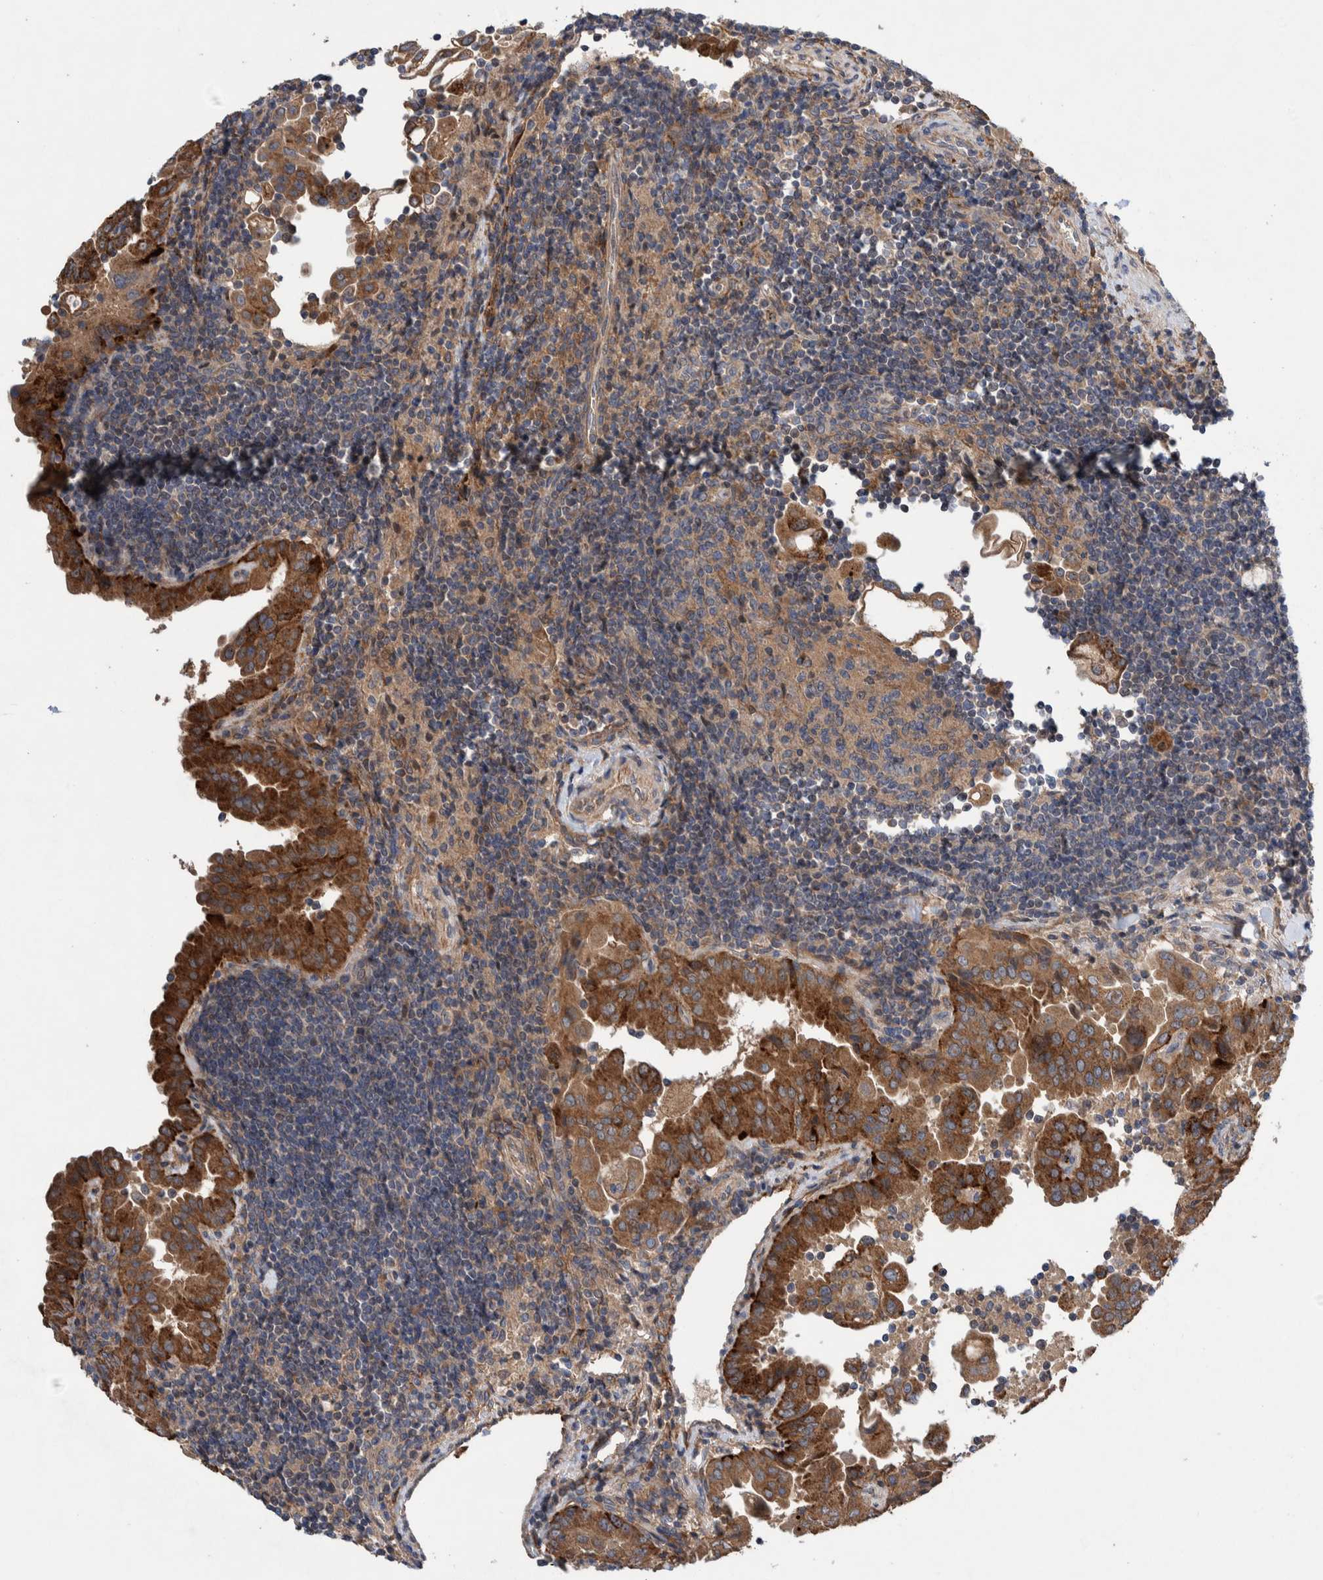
{"staining": {"intensity": "strong", "quantity": ">75%", "location": "cytoplasmic/membranous"}, "tissue": "thyroid cancer", "cell_type": "Tumor cells", "image_type": "cancer", "snomed": [{"axis": "morphology", "description": "Papillary adenocarcinoma, NOS"}, {"axis": "topography", "description": "Thyroid gland"}], "caption": "A photomicrograph showing strong cytoplasmic/membranous expression in about >75% of tumor cells in thyroid papillary adenocarcinoma, as visualized by brown immunohistochemical staining.", "gene": "PIK3R6", "patient": {"sex": "male", "age": 33}}